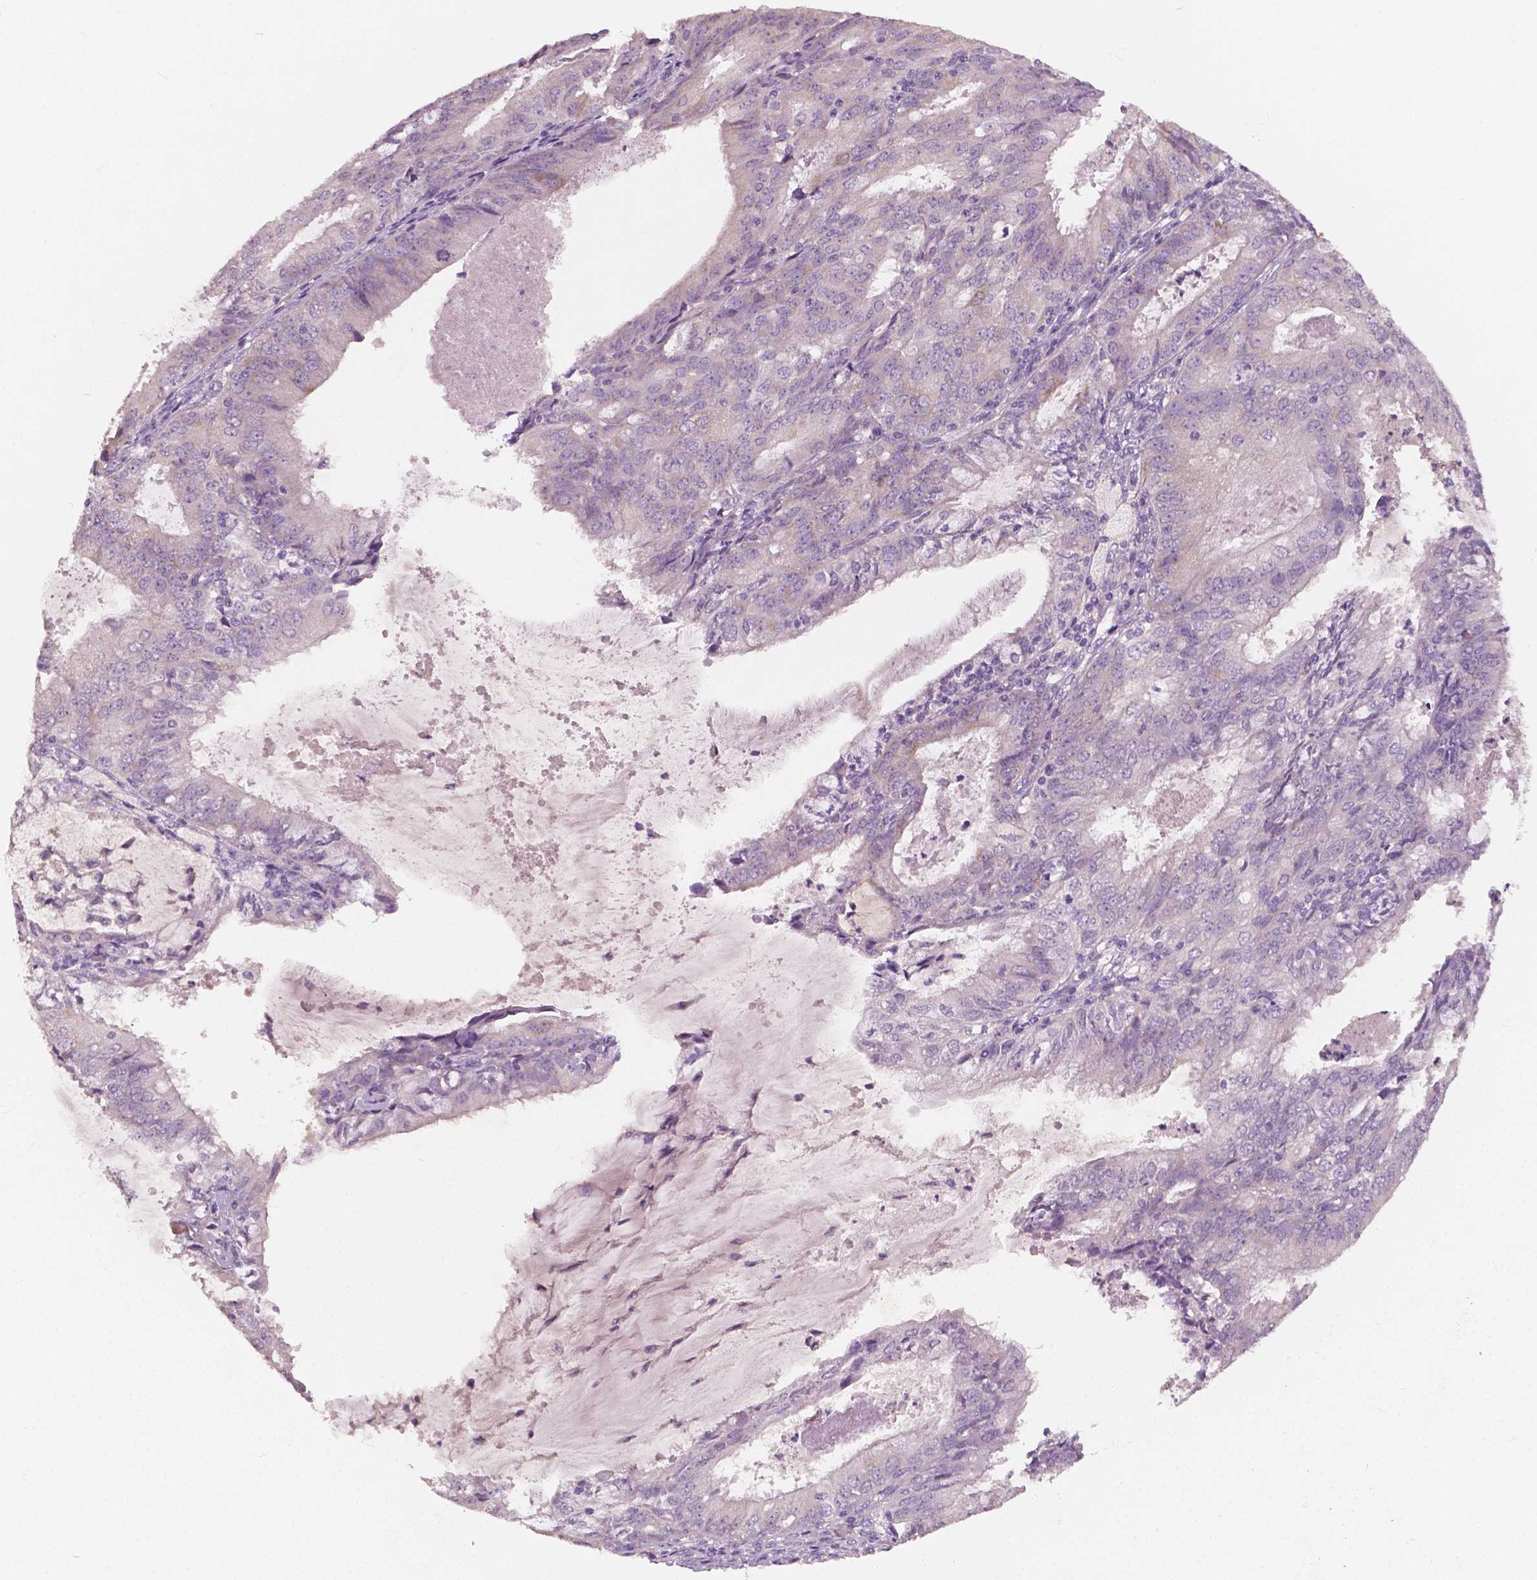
{"staining": {"intensity": "negative", "quantity": "none", "location": "none"}, "tissue": "endometrial cancer", "cell_type": "Tumor cells", "image_type": "cancer", "snomed": [{"axis": "morphology", "description": "Adenocarcinoma, NOS"}, {"axis": "topography", "description": "Endometrium"}], "caption": "Tumor cells show no significant protein staining in adenocarcinoma (endometrial).", "gene": "LSM14B", "patient": {"sex": "female", "age": 57}}